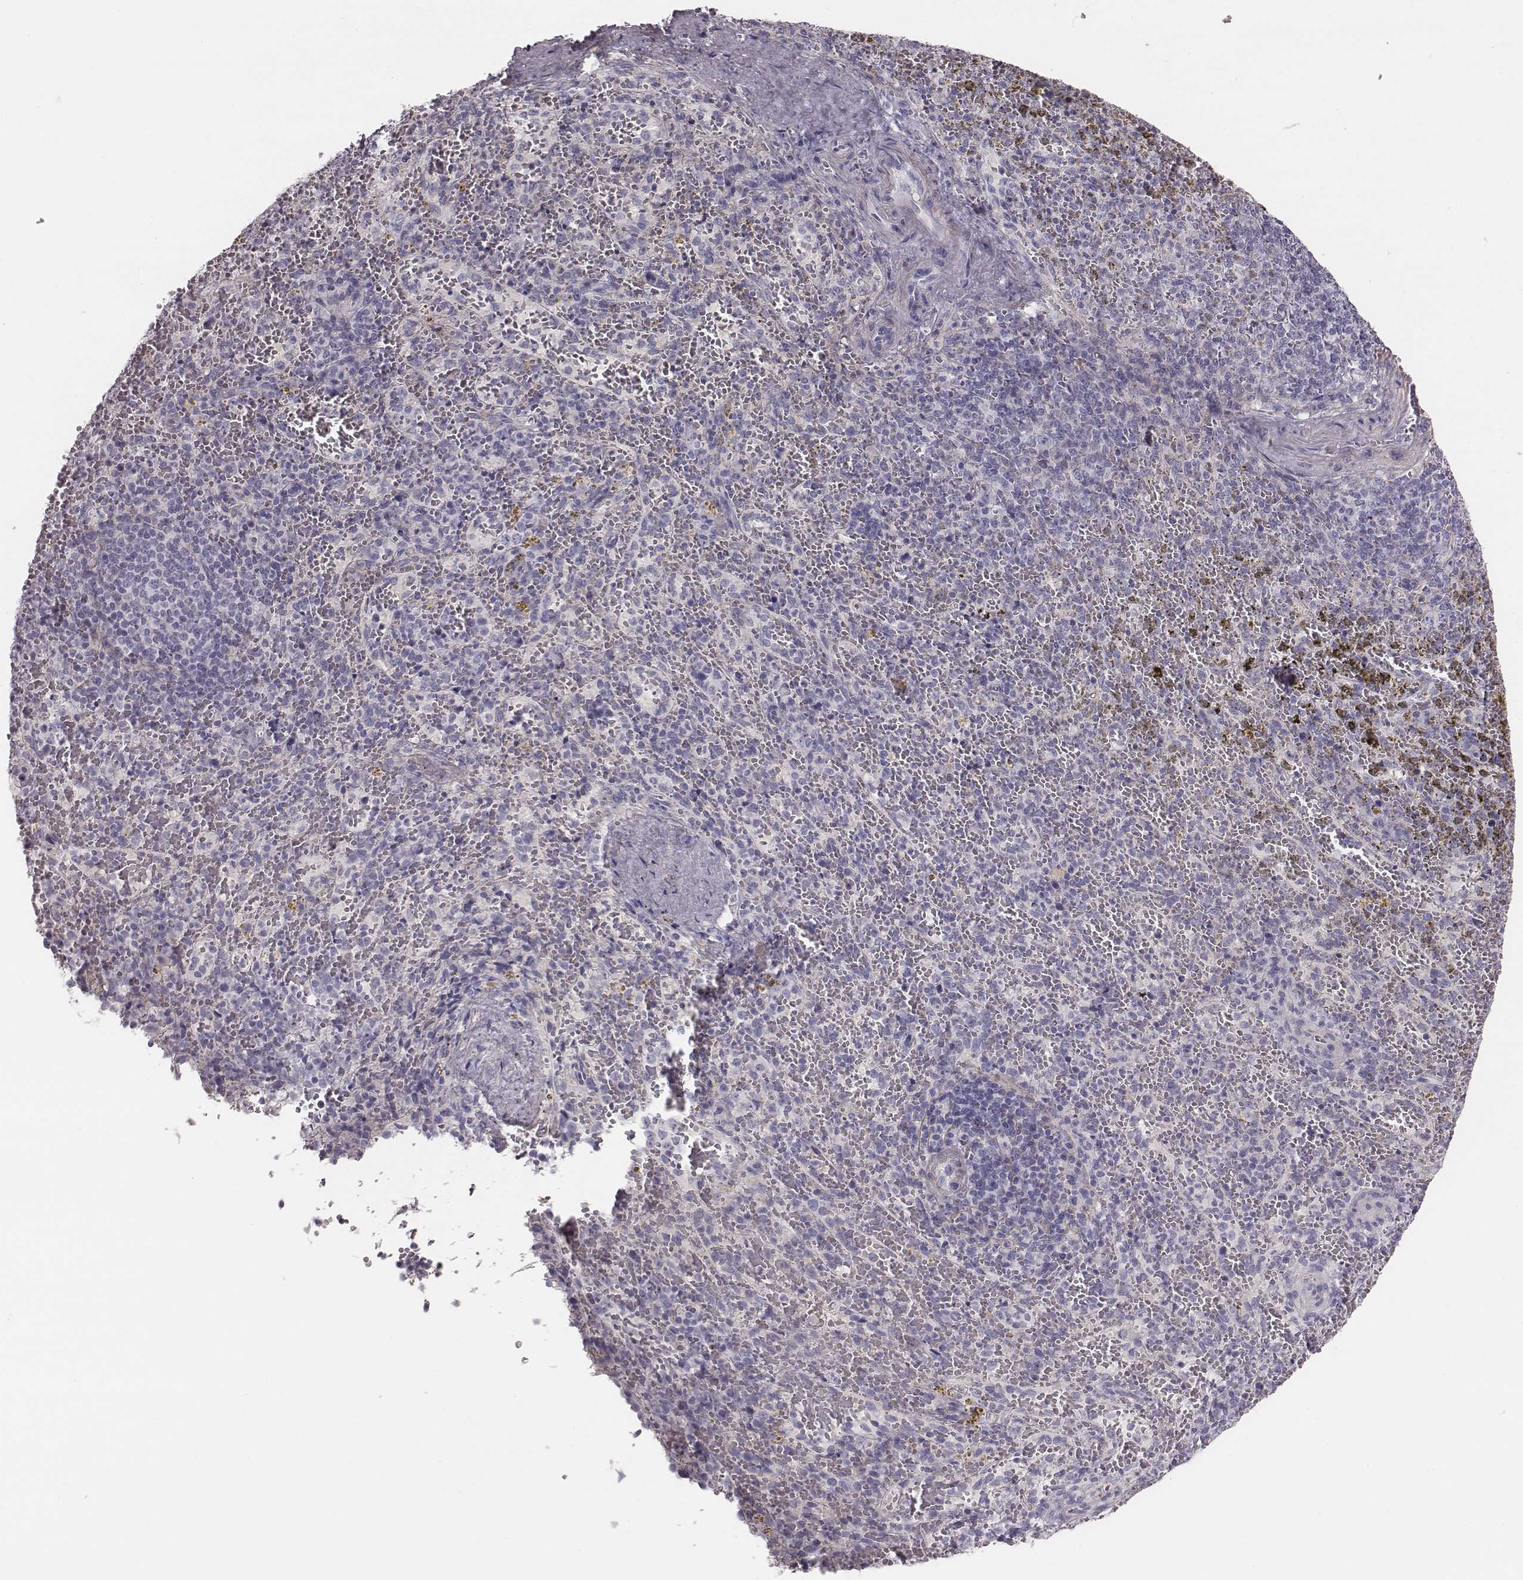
{"staining": {"intensity": "negative", "quantity": "none", "location": "none"}, "tissue": "spleen", "cell_type": "Cells in red pulp", "image_type": "normal", "snomed": [{"axis": "morphology", "description": "Normal tissue, NOS"}, {"axis": "topography", "description": "Spleen"}], "caption": "Histopathology image shows no significant protein staining in cells in red pulp of unremarkable spleen. Nuclei are stained in blue.", "gene": "CRISP1", "patient": {"sex": "female", "age": 50}}